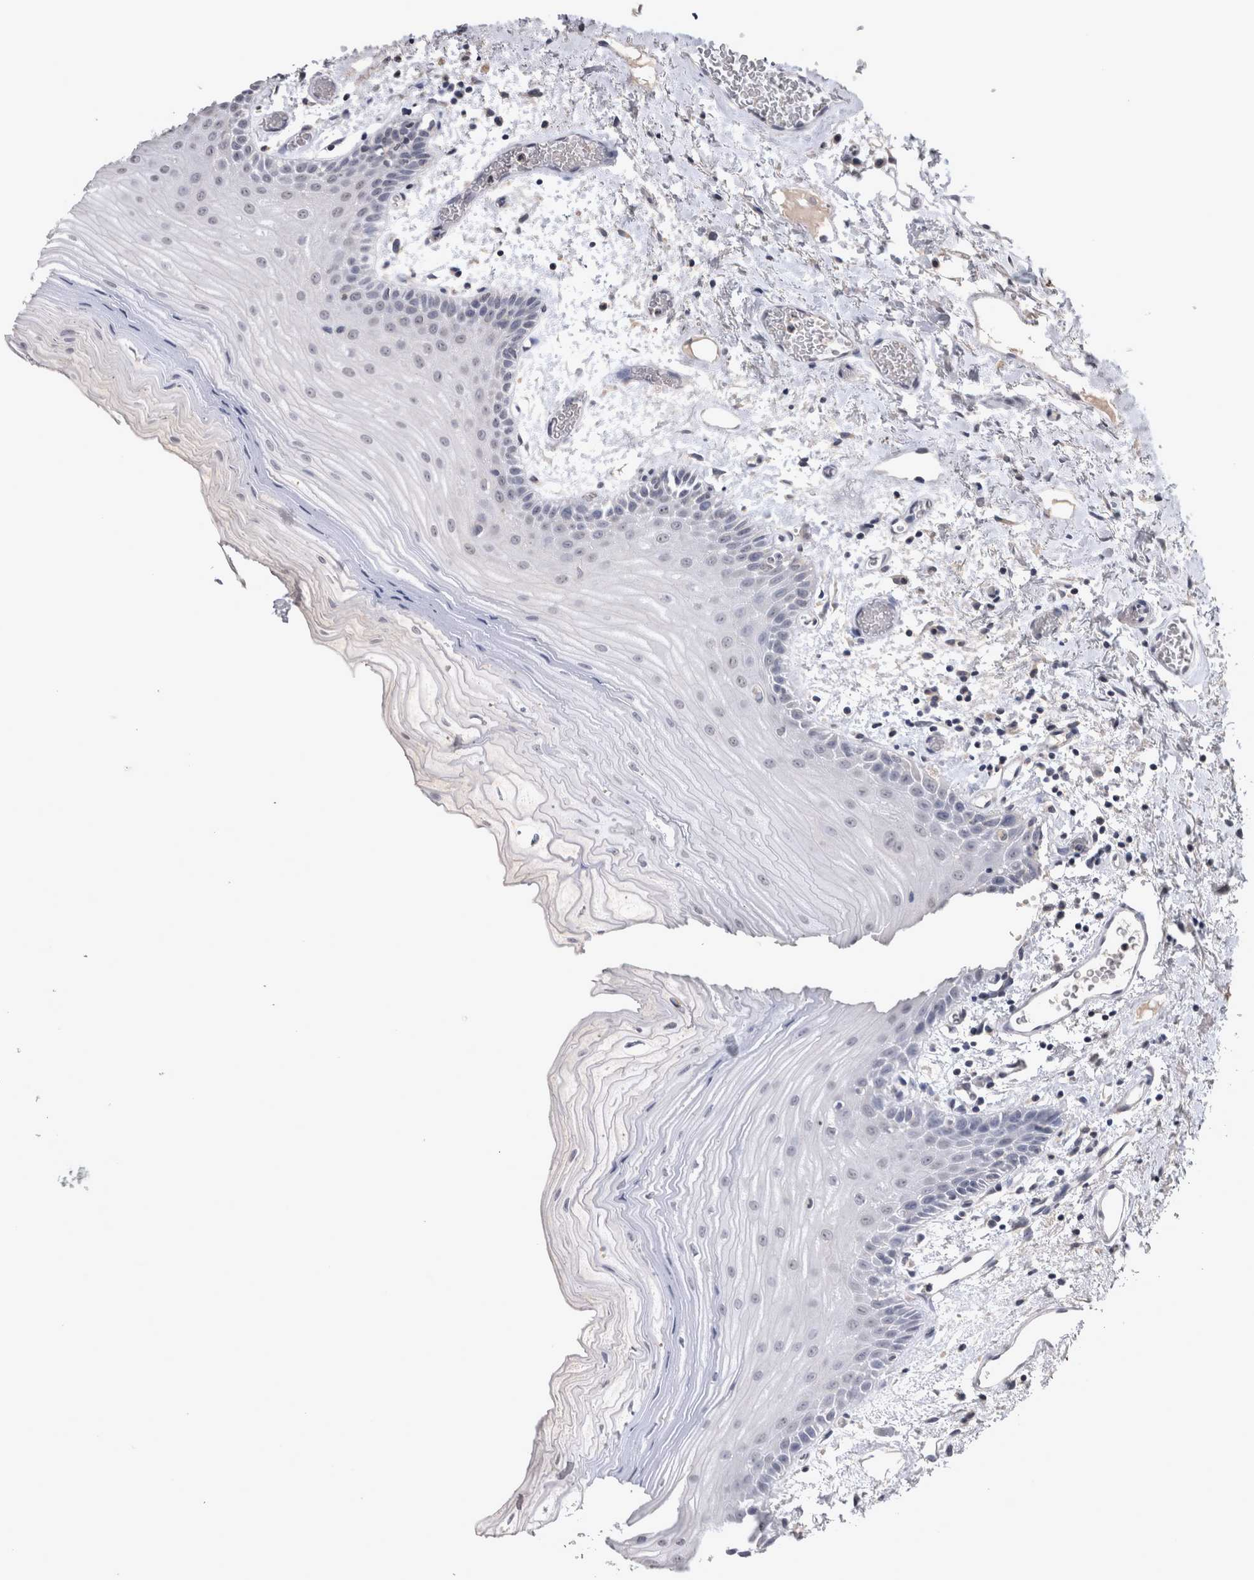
{"staining": {"intensity": "negative", "quantity": "none", "location": "none"}, "tissue": "oral mucosa", "cell_type": "Squamous epithelial cells", "image_type": "normal", "snomed": [{"axis": "morphology", "description": "Normal tissue, NOS"}, {"axis": "topography", "description": "Oral tissue"}], "caption": "IHC image of normal oral mucosa: human oral mucosa stained with DAB shows no significant protein staining in squamous epithelial cells. (DAB IHC, high magnification).", "gene": "WNT7A", "patient": {"sex": "male", "age": 52}}